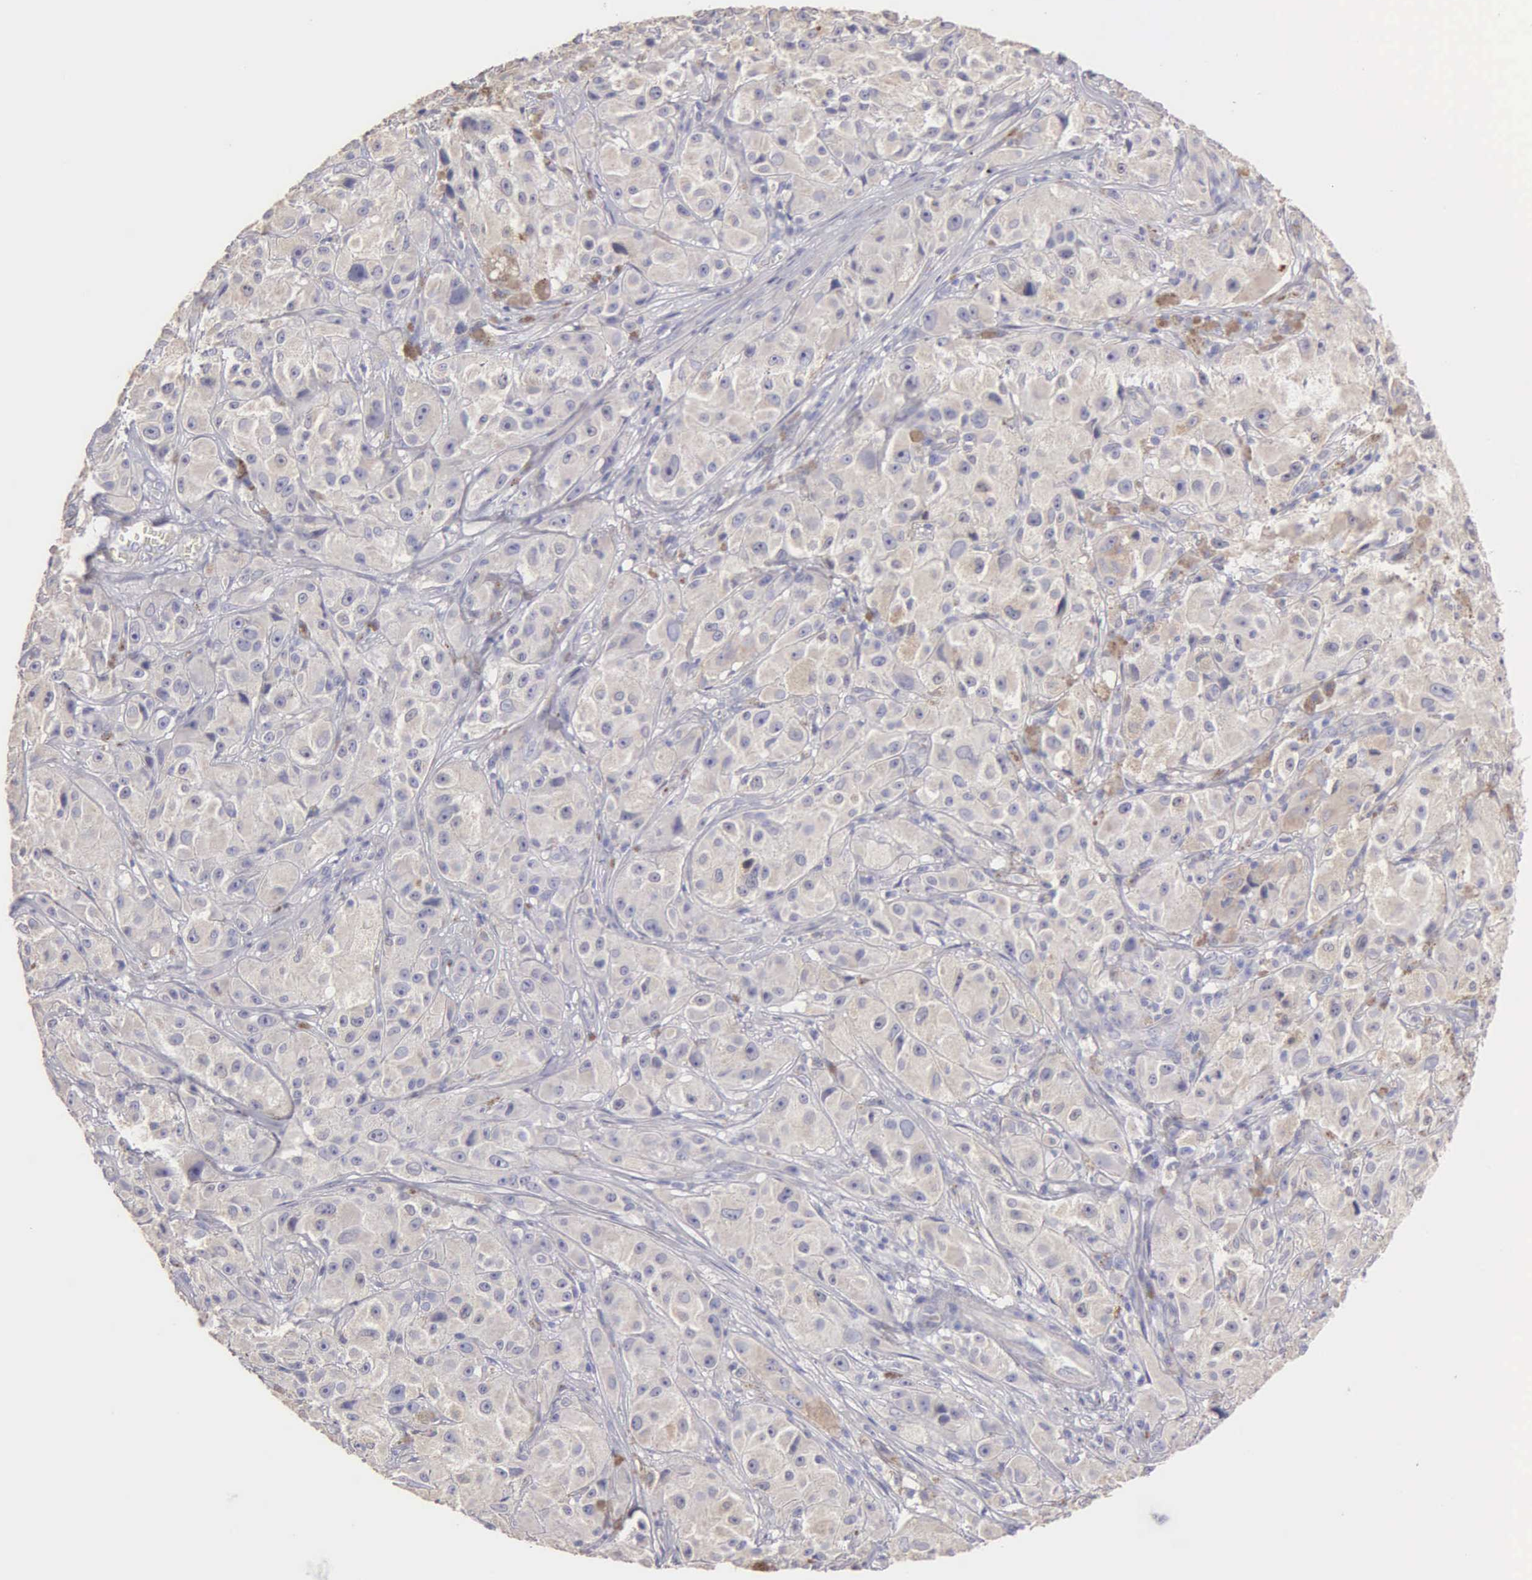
{"staining": {"intensity": "weak", "quantity": "<25%", "location": "cytoplasmic/membranous"}, "tissue": "melanoma", "cell_type": "Tumor cells", "image_type": "cancer", "snomed": [{"axis": "morphology", "description": "Malignant melanoma, NOS"}, {"axis": "topography", "description": "Skin"}], "caption": "A photomicrograph of human malignant melanoma is negative for staining in tumor cells.", "gene": "APP", "patient": {"sex": "male", "age": 56}}